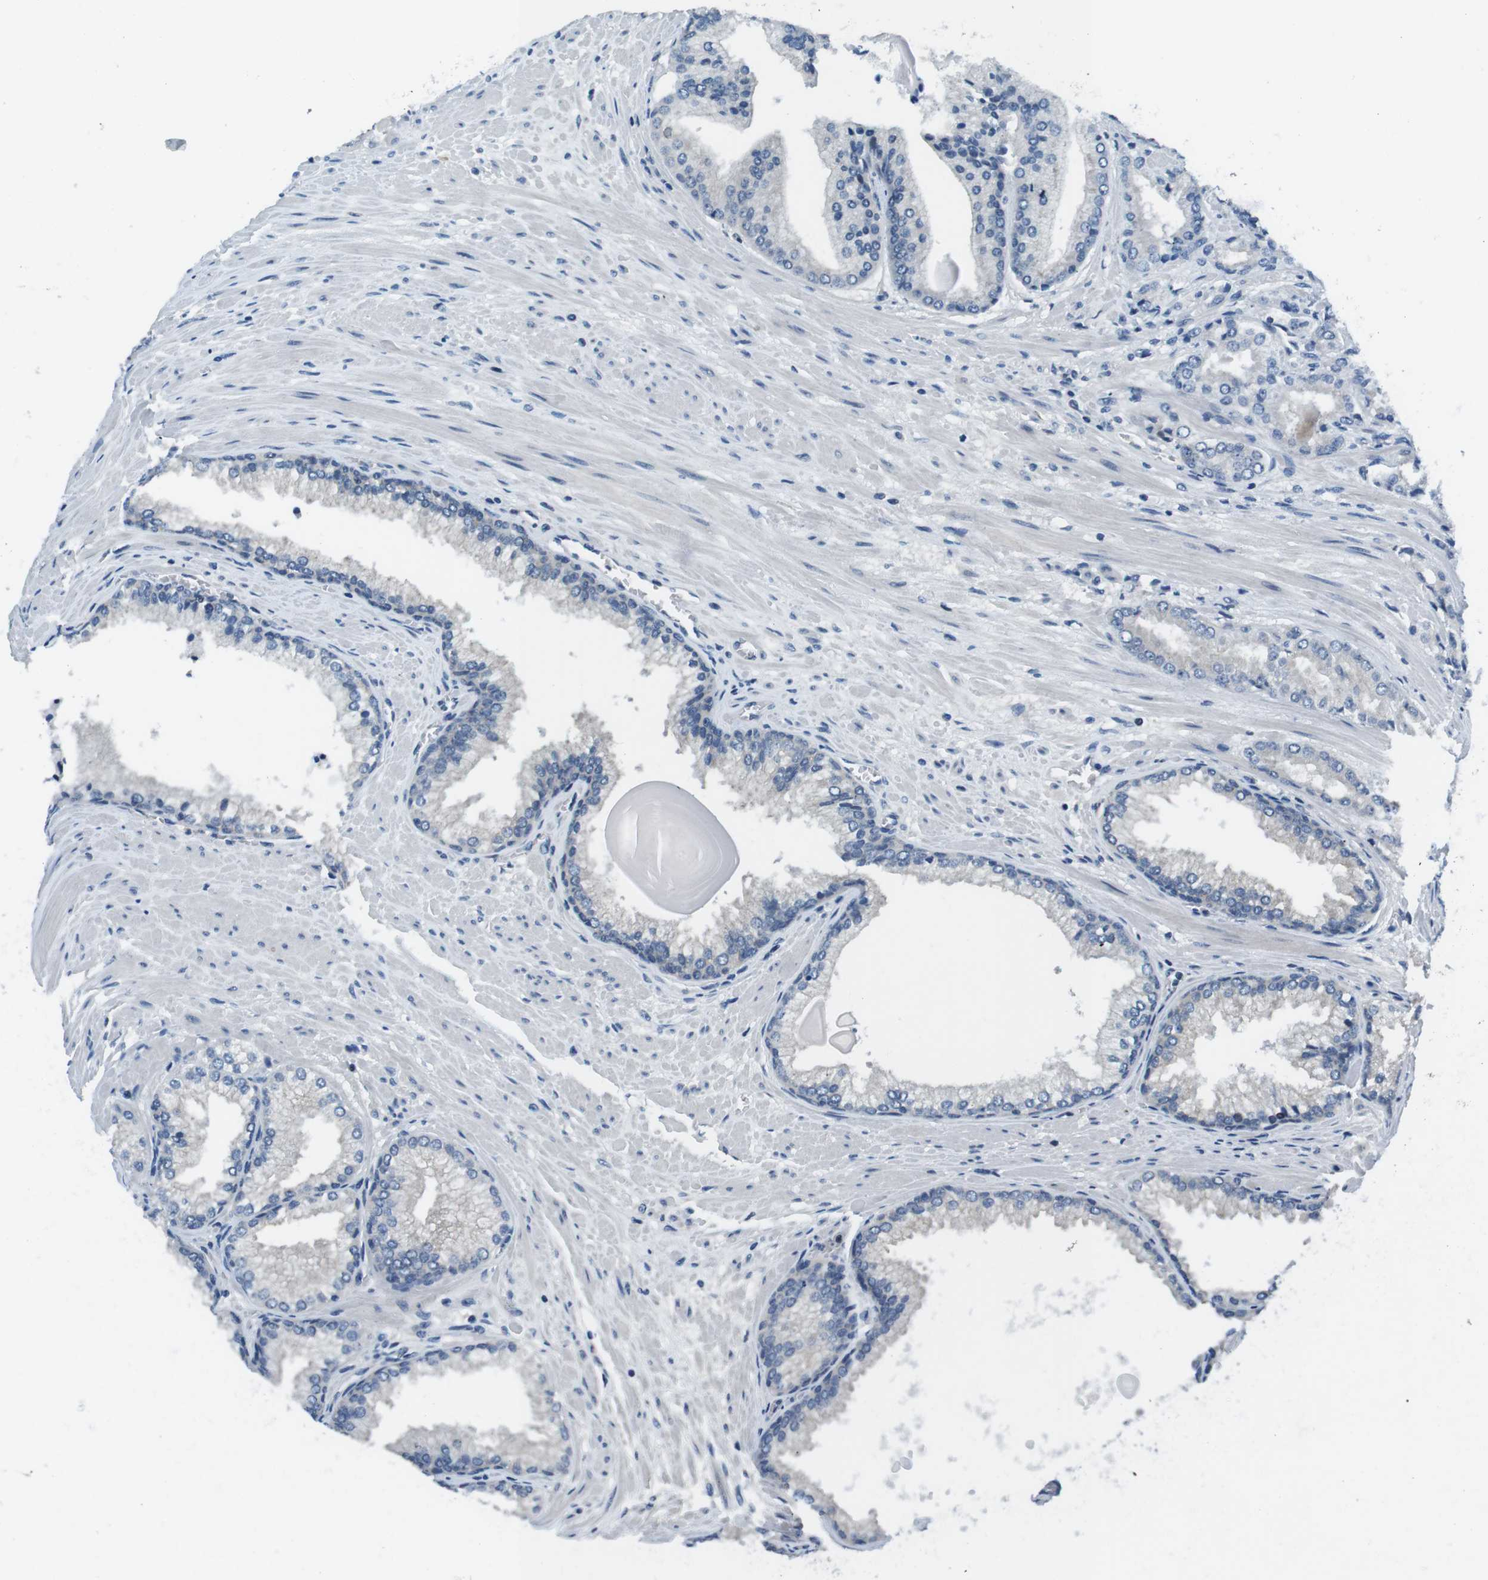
{"staining": {"intensity": "weak", "quantity": "25%-75%", "location": "cytoplasmic/membranous"}, "tissue": "prostate cancer", "cell_type": "Tumor cells", "image_type": "cancer", "snomed": [{"axis": "morphology", "description": "Adenocarcinoma, Low grade"}, {"axis": "topography", "description": "Prostate"}], "caption": "Prostate cancer stained for a protein (brown) demonstrates weak cytoplasmic/membranous positive expression in approximately 25%-75% of tumor cells.", "gene": "NEK4", "patient": {"sex": "male", "age": 59}}